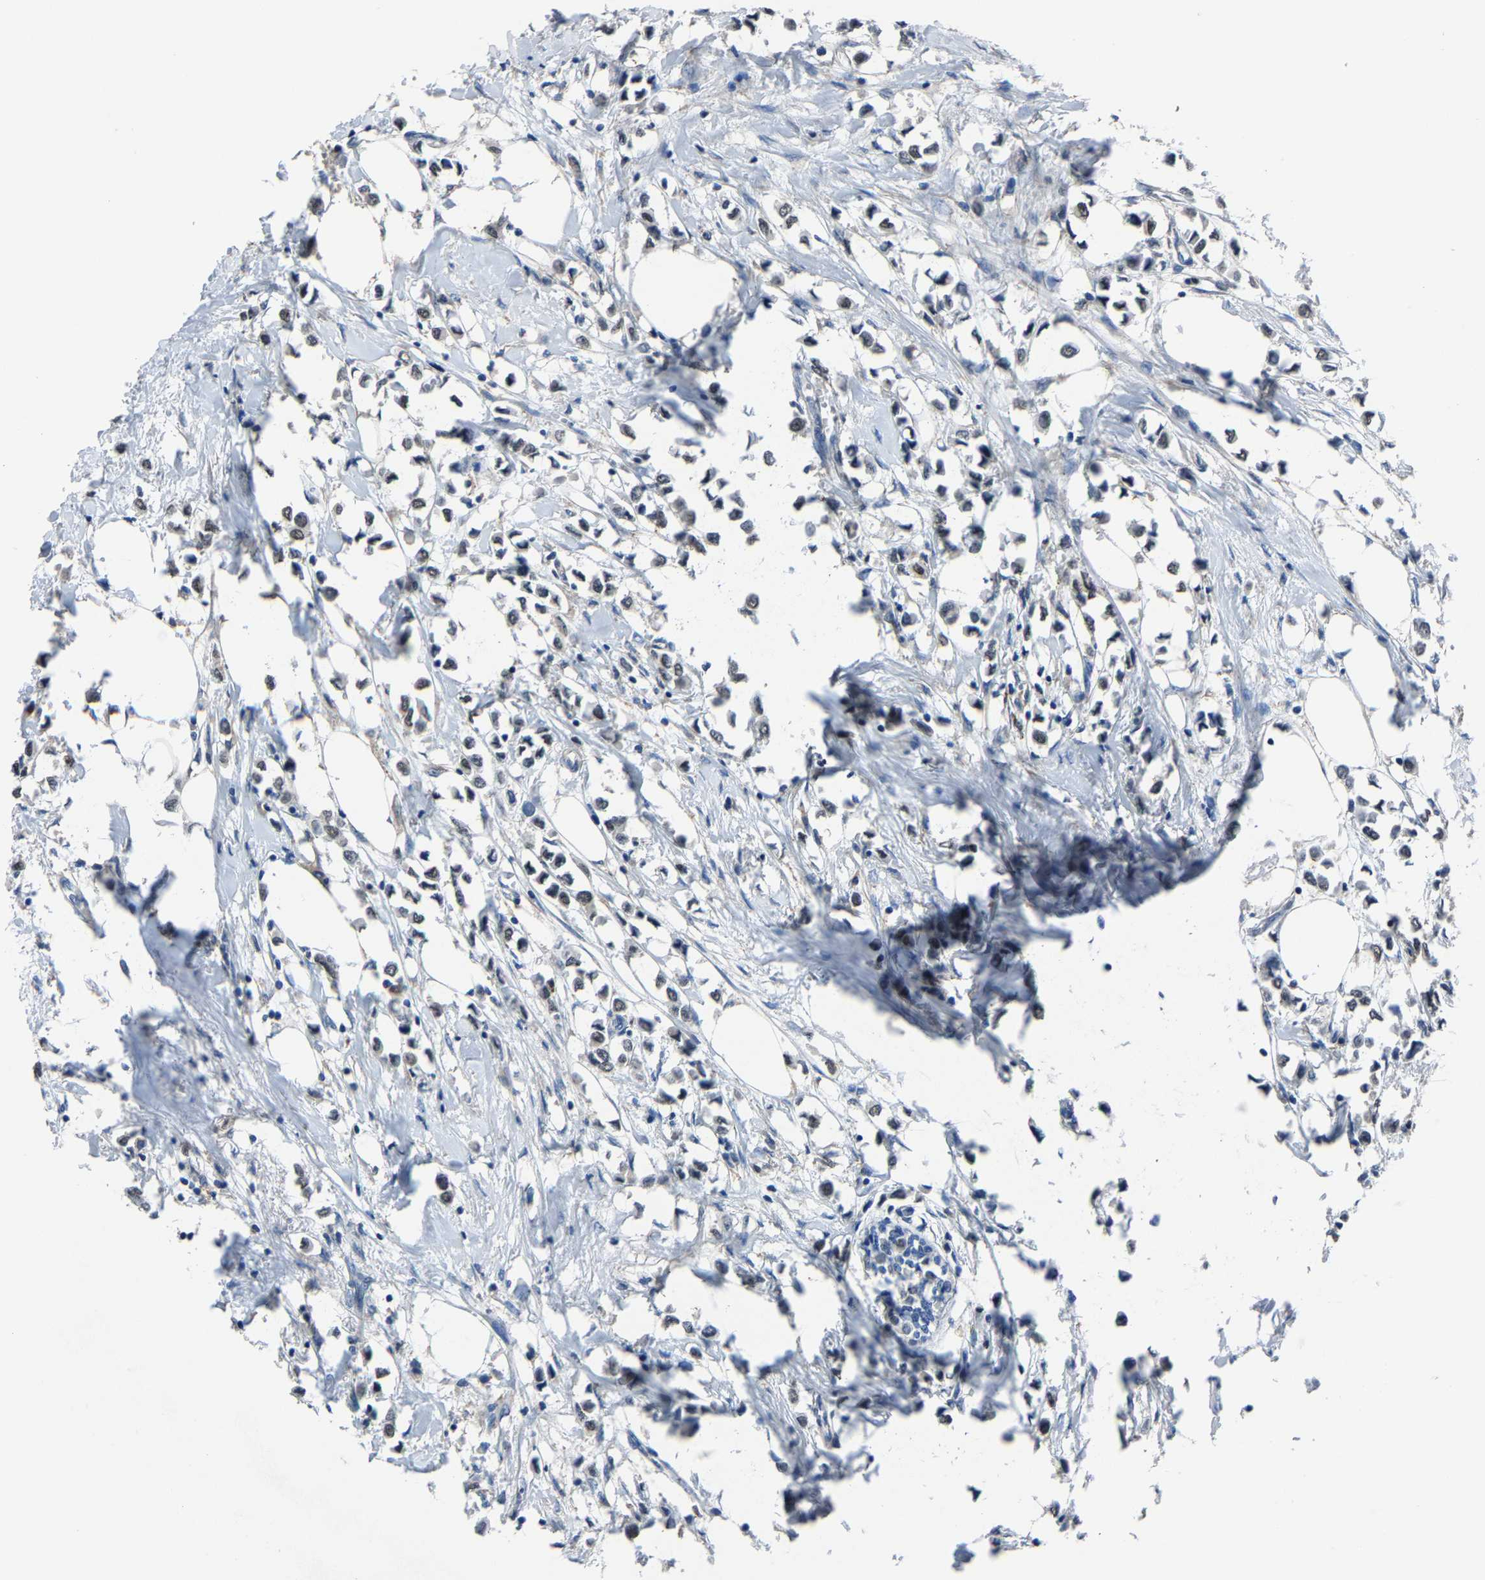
{"staining": {"intensity": "weak", "quantity": "<25%", "location": "nuclear"}, "tissue": "breast cancer", "cell_type": "Tumor cells", "image_type": "cancer", "snomed": [{"axis": "morphology", "description": "Lobular carcinoma"}, {"axis": "topography", "description": "Breast"}], "caption": "IHC of human breast cancer reveals no positivity in tumor cells.", "gene": "STRBP", "patient": {"sex": "female", "age": 51}}